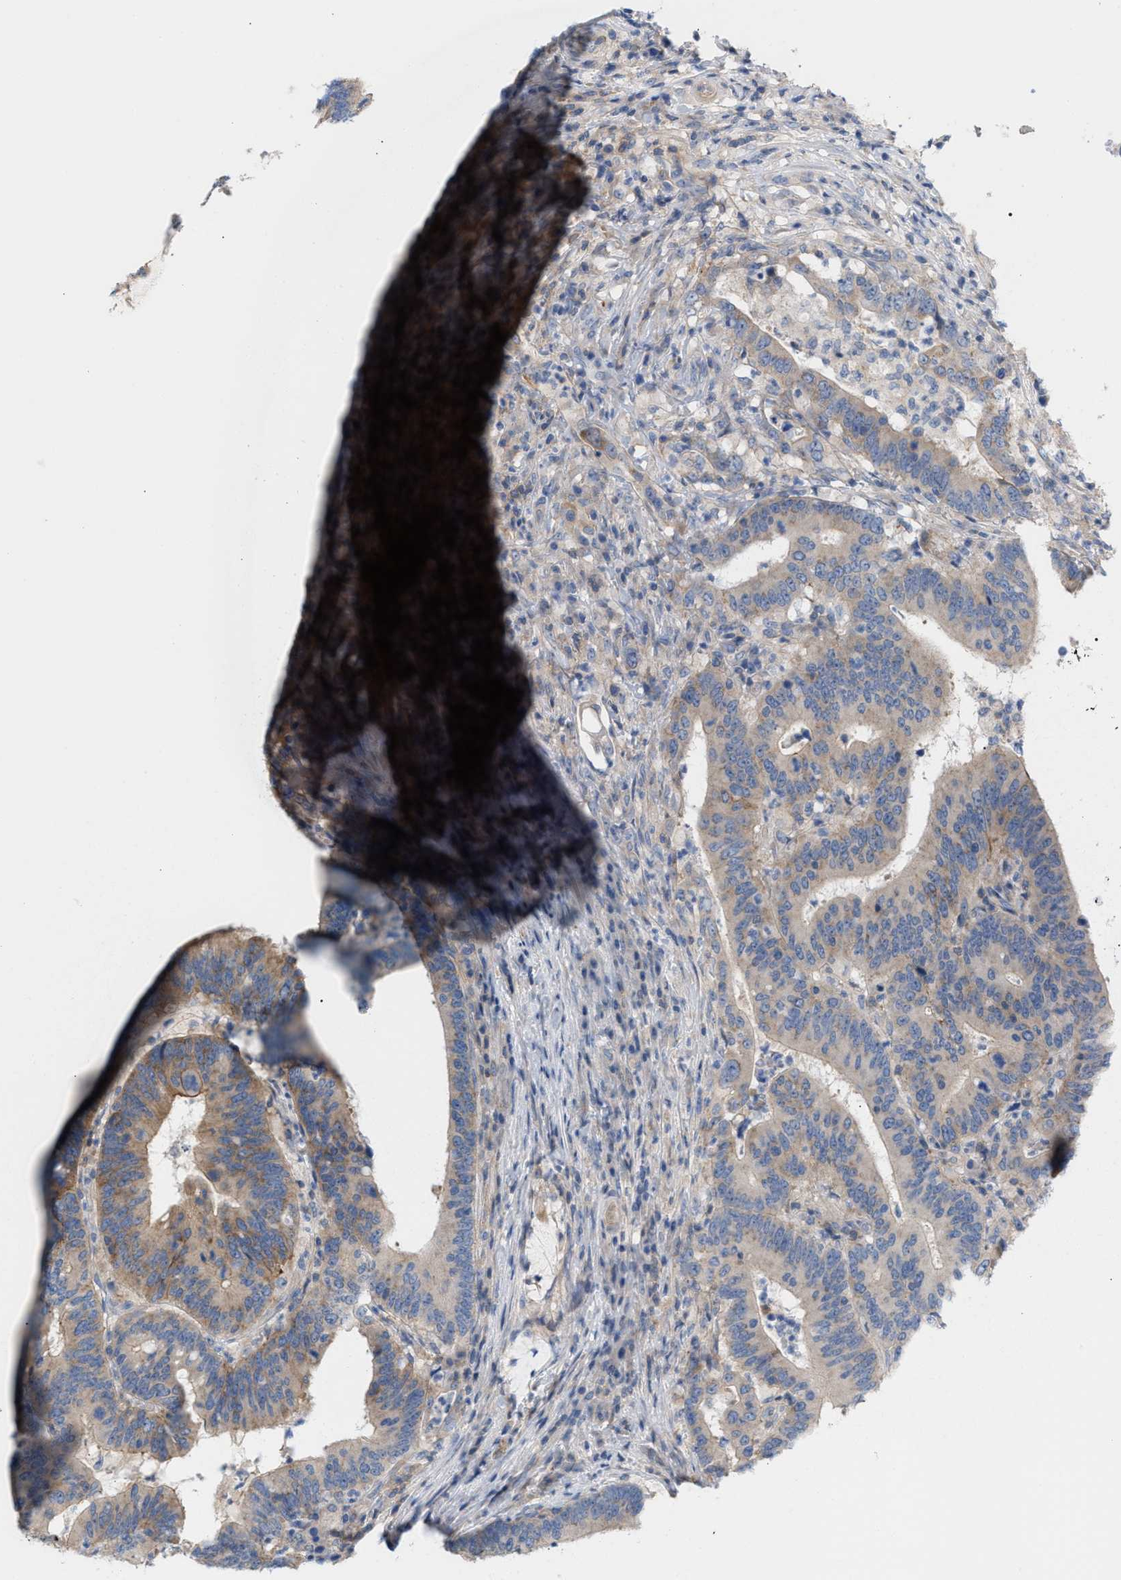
{"staining": {"intensity": "moderate", "quantity": "25%-75%", "location": "cytoplasmic/membranous"}, "tissue": "colorectal cancer", "cell_type": "Tumor cells", "image_type": "cancer", "snomed": [{"axis": "morphology", "description": "Adenocarcinoma, NOS"}, {"axis": "topography", "description": "Colon"}], "caption": "A brown stain shows moderate cytoplasmic/membranous positivity of a protein in colorectal cancer (adenocarcinoma) tumor cells.", "gene": "LRCH1", "patient": {"sex": "female", "age": 66}}